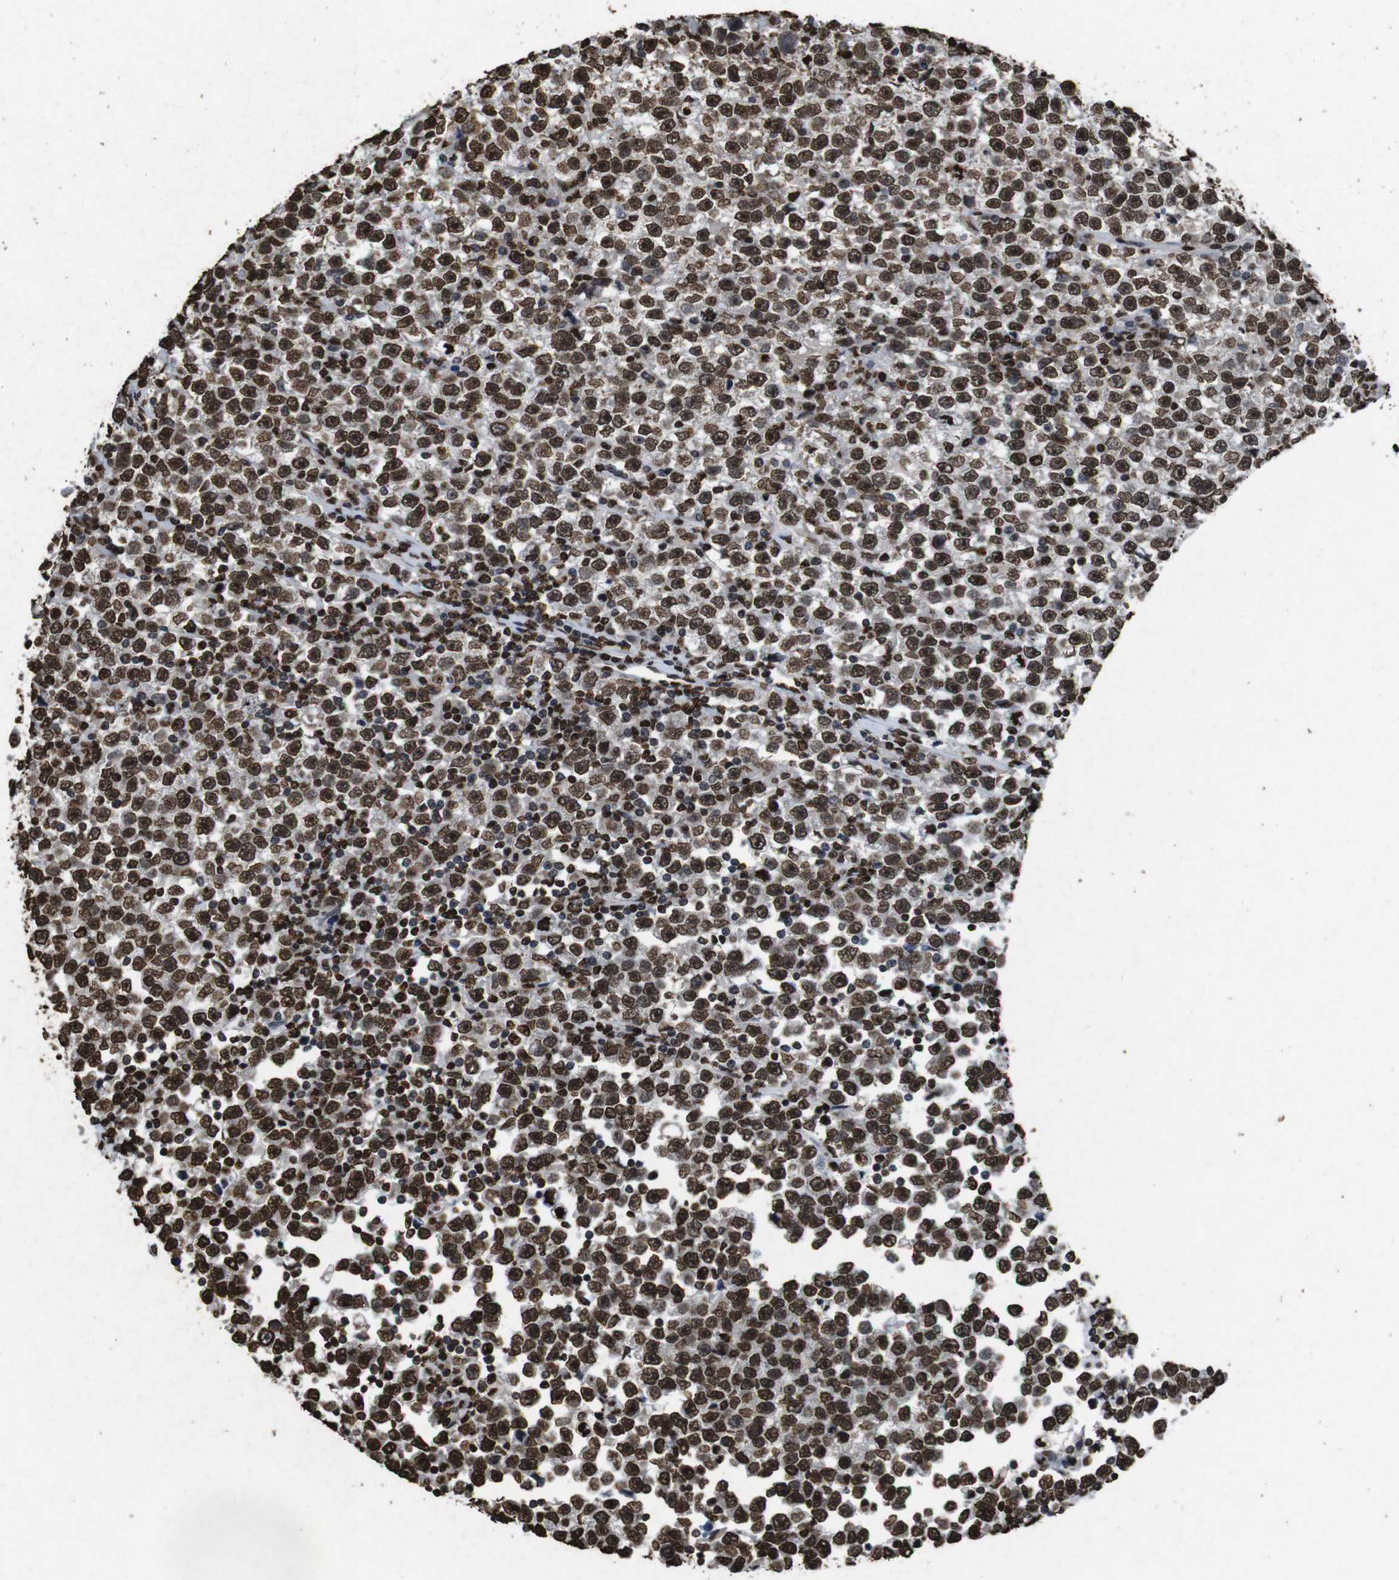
{"staining": {"intensity": "strong", "quantity": ">75%", "location": "nuclear"}, "tissue": "testis cancer", "cell_type": "Tumor cells", "image_type": "cancer", "snomed": [{"axis": "morphology", "description": "Seminoma, NOS"}, {"axis": "topography", "description": "Testis"}], "caption": "Immunohistochemistry (IHC) histopathology image of neoplastic tissue: human testis seminoma stained using IHC displays high levels of strong protein expression localized specifically in the nuclear of tumor cells, appearing as a nuclear brown color.", "gene": "MDM2", "patient": {"sex": "male", "age": 43}}